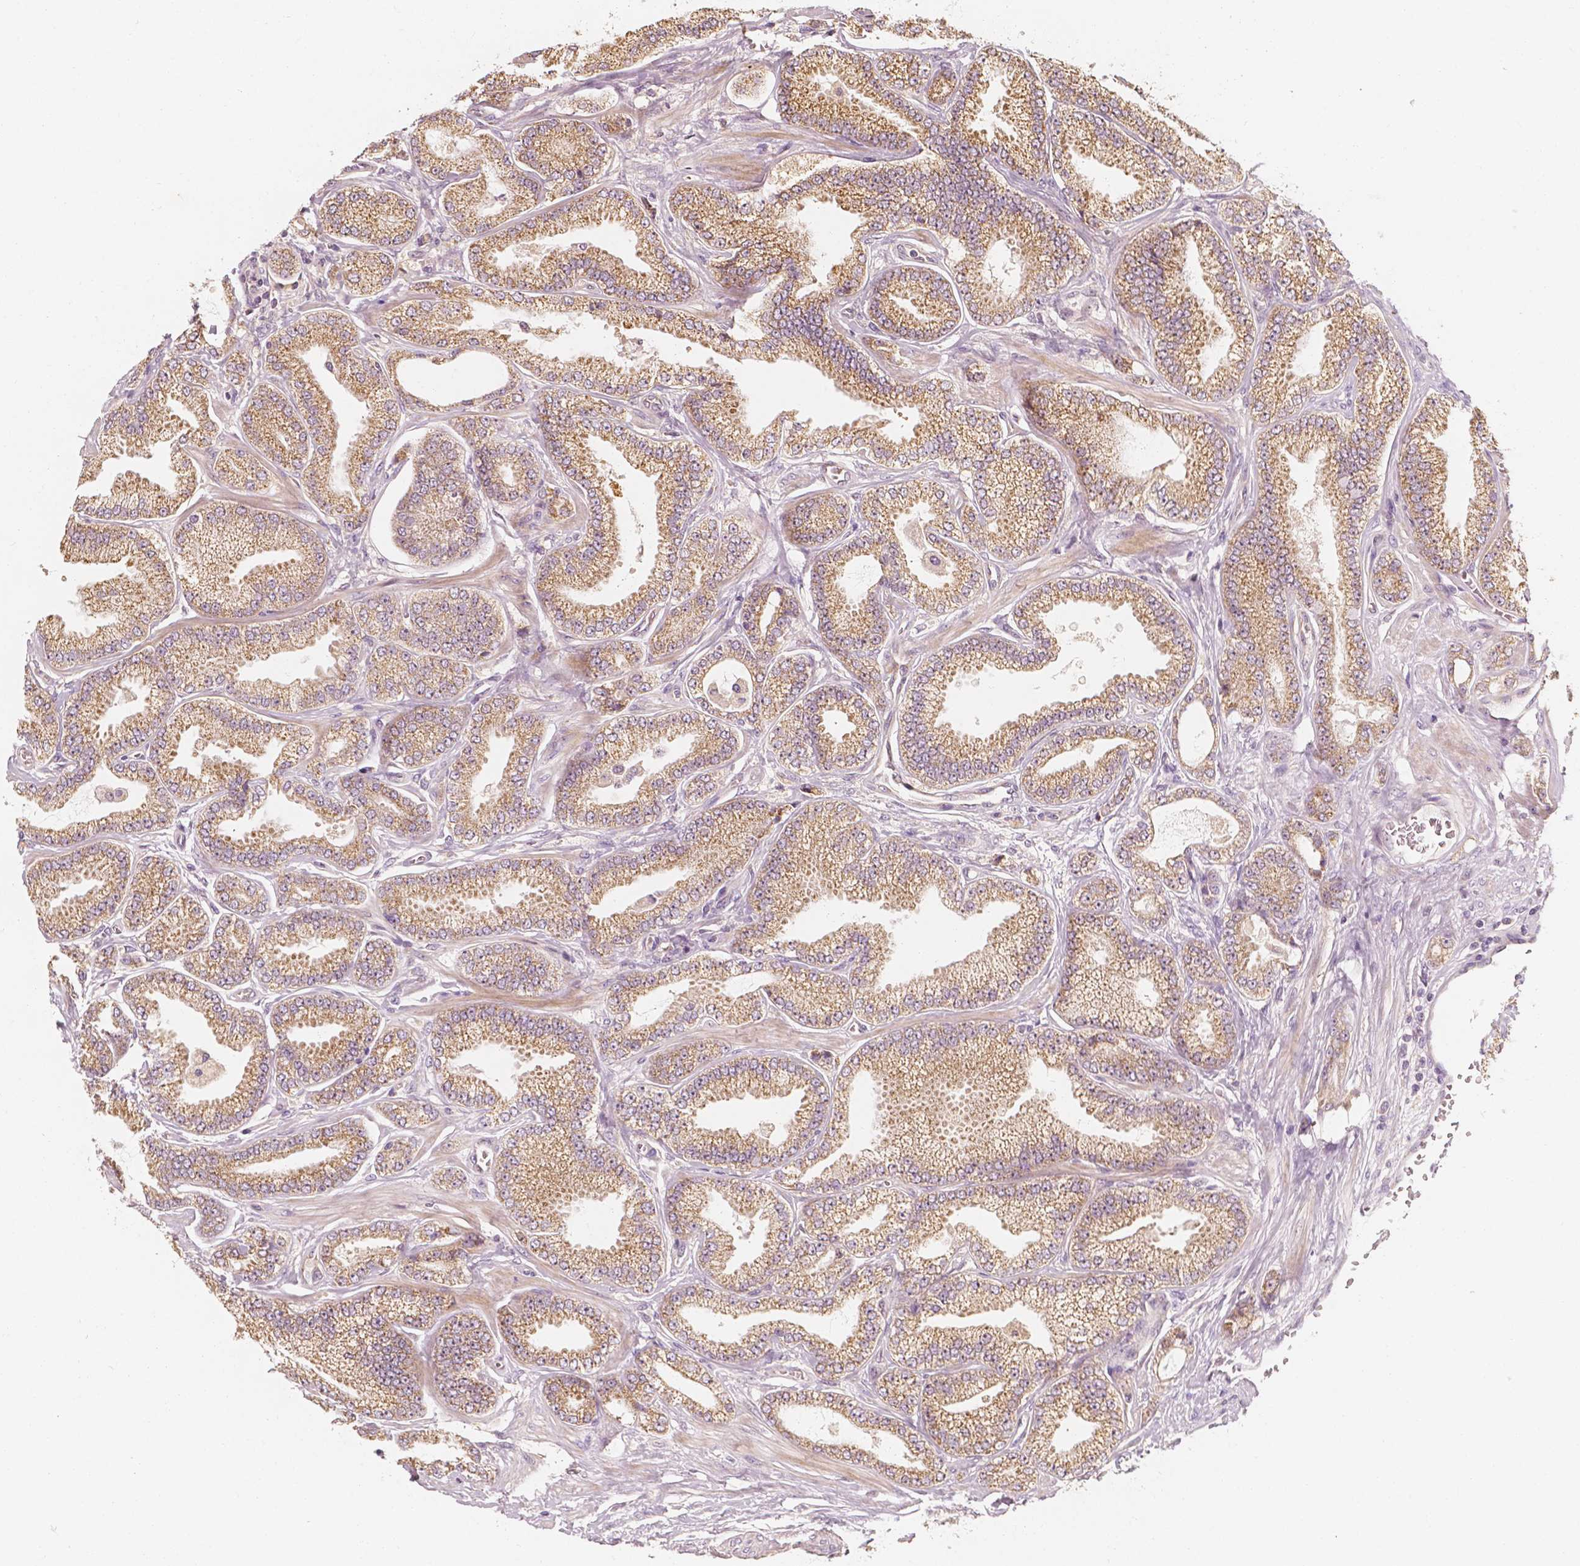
{"staining": {"intensity": "moderate", "quantity": ">75%", "location": "cytoplasmic/membranous"}, "tissue": "prostate cancer", "cell_type": "Tumor cells", "image_type": "cancer", "snomed": [{"axis": "morphology", "description": "Adenocarcinoma, Low grade"}, {"axis": "topography", "description": "Prostate"}], "caption": "Human low-grade adenocarcinoma (prostate) stained with a brown dye shows moderate cytoplasmic/membranous positive staining in about >75% of tumor cells.", "gene": "SHPK", "patient": {"sex": "male", "age": 55}}